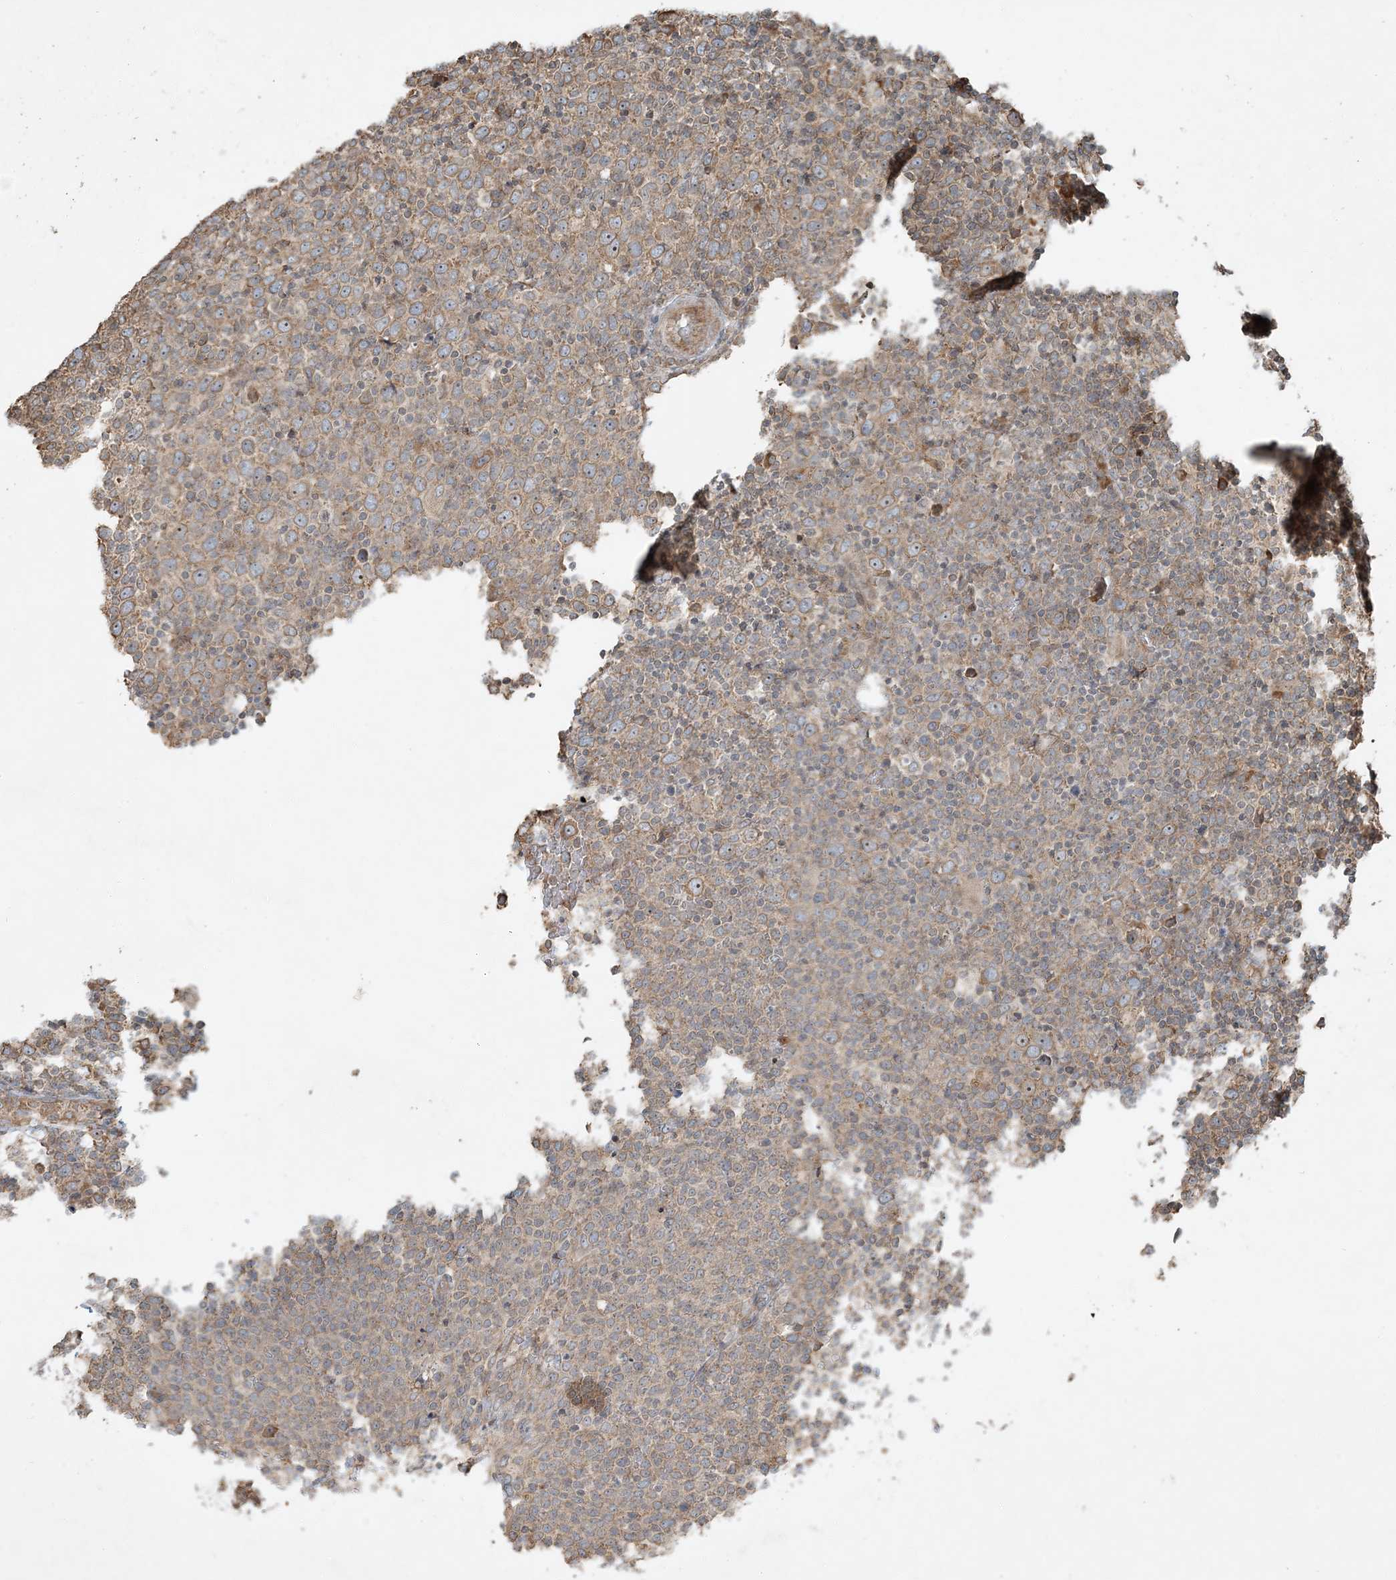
{"staining": {"intensity": "weak", "quantity": ">75%", "location": "cytoplasmic/membranous"}, "tissue": "lymphoma", "cell_type": "Tumor cells", "image_type": "cancer", "snomed": [{"axis": "morphology", "description": "Malignant lymphoma, non-Hodgkin's type, High grade"}, {"axis": "topography", "description": "Lymph node"}], "caption": "Protein expression analysis of human high-grade malignant lymphoma, non-Hodgkin's type reveals weak cytoplasmic/membranous positivity in approximately >75% of tumor cells. Using DAB (3,3'-diaminobenzidine) (brown) and hematoxylin (blue) stains, captured at high magnification using brightfield microscopy.", "gene": "COMMD8", "patient": {"sex": "male", "age": 61}}